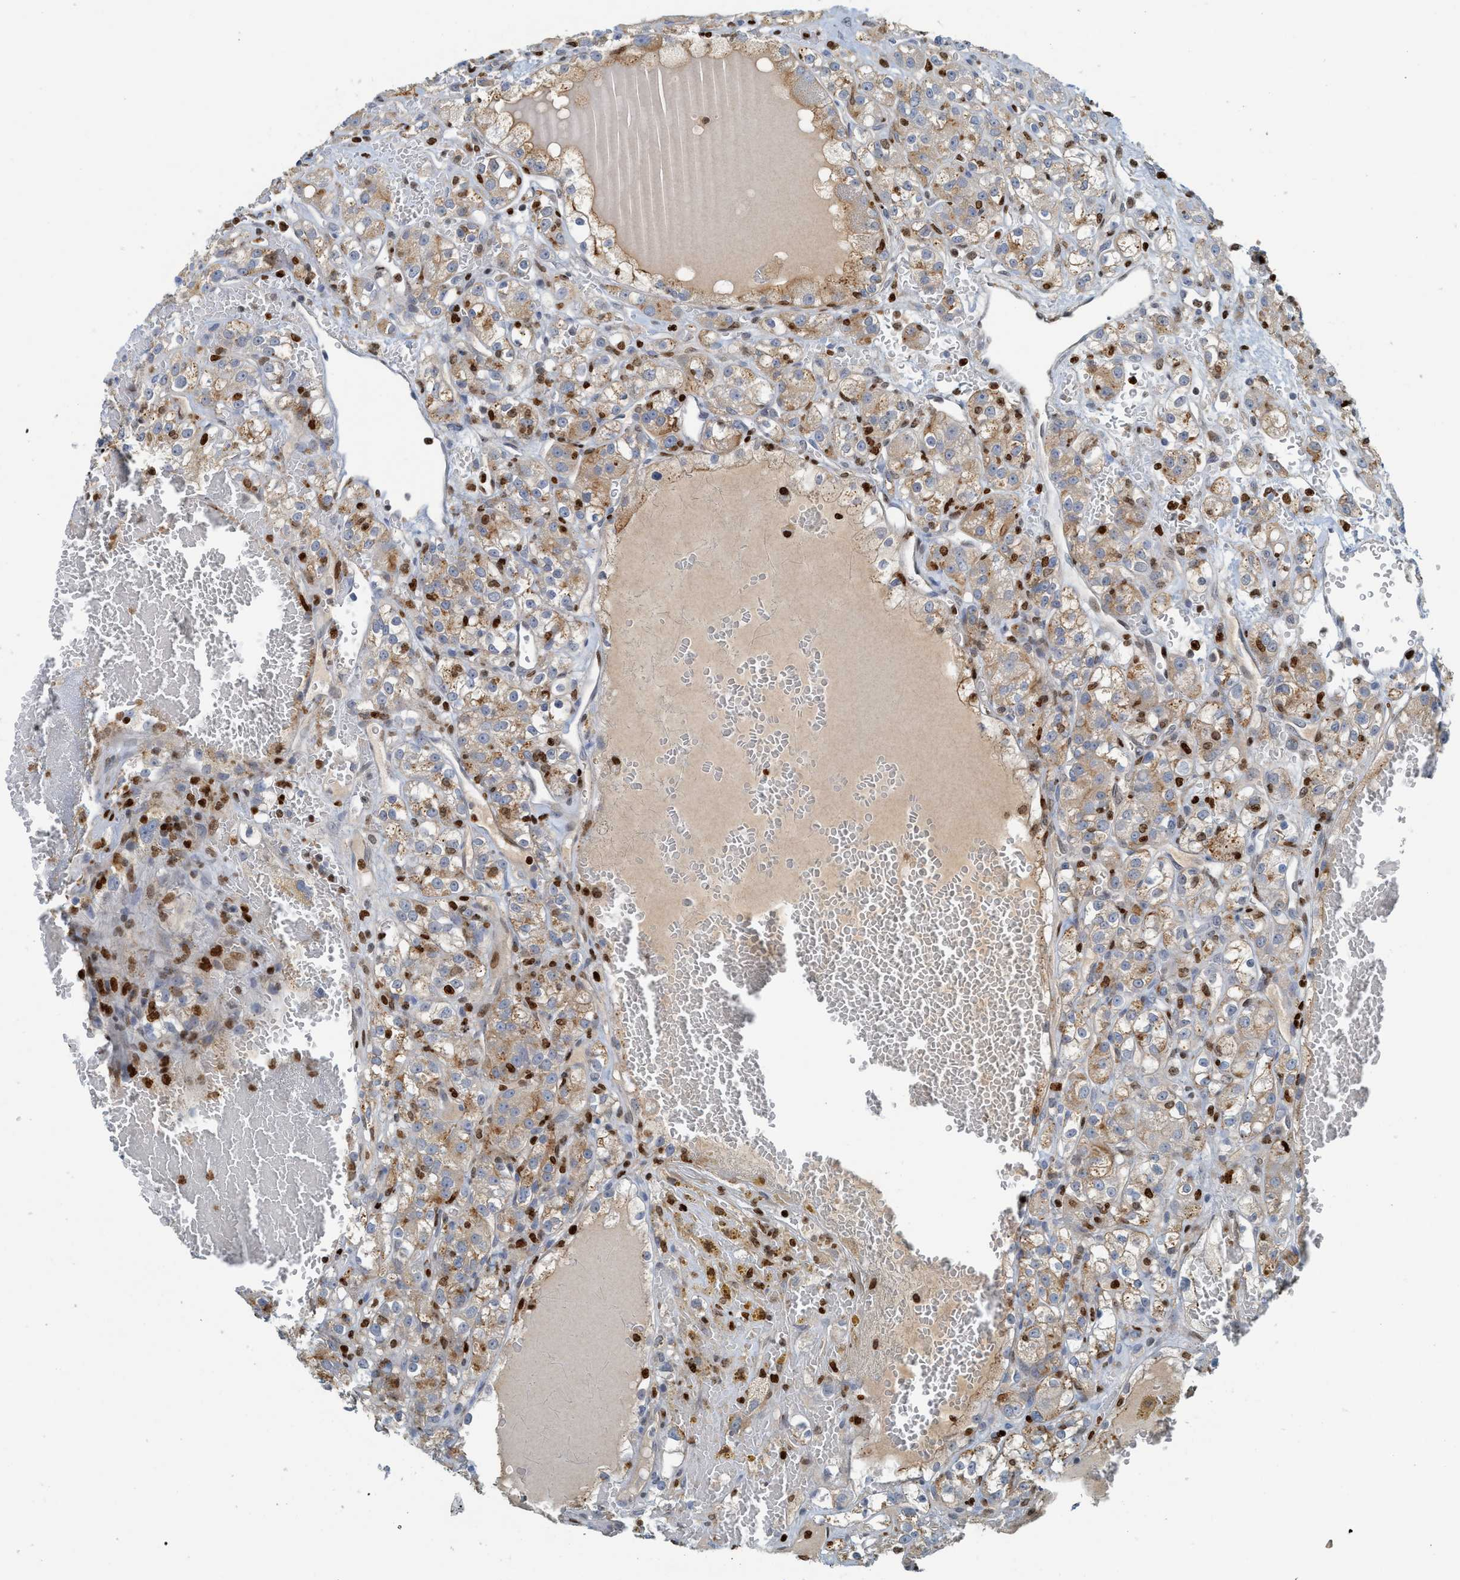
{"staining": {"intensity": "moderate", "quantity": ">75%", "location": "cytoplasmic/membranous"}, "tissue": "renal cancer", "cell_type": "Tumor cells", "image_type": "cancer", "snomed": [{"axis": "morphology", "description": "Normal tissue, NOS"}, {"axis": "morphology", "description": "Adenocarcinoma, NOS"}, {"axis": "topography", "description": "Kidney"}], "caption": "Protein staining of adenocarcinoma (renal) tissue exhibits moderate cytoplasmic/membranous staining in about >75% of tumor cells.", "gene": "SH3D19", "patient": {"sex": "male", "age": 61}}